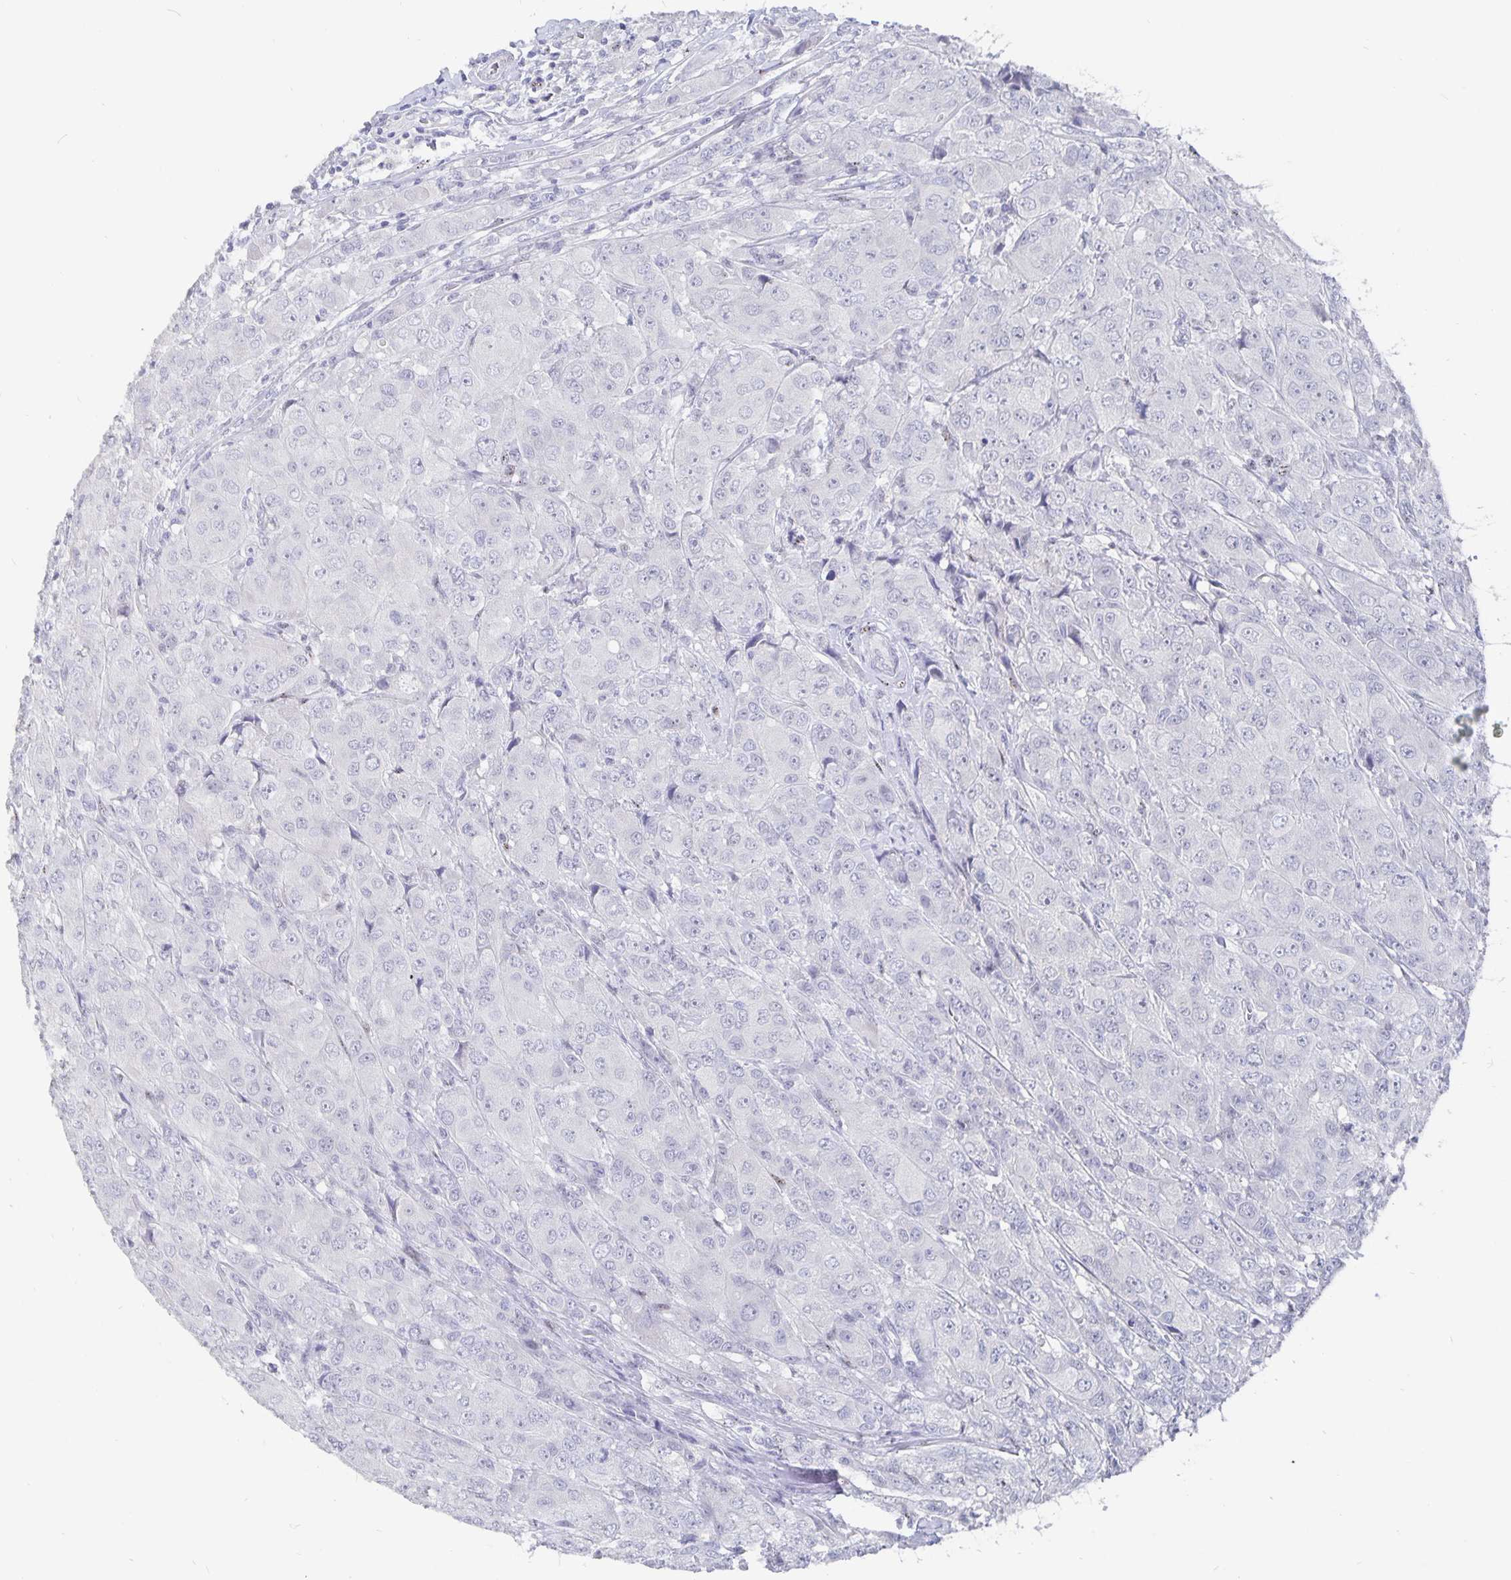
{"staining": {"intensity": "negative", "quantity": "none", "location": "none"}, "tissue": "breast cancer", "cell_type": "Tumor cells", "image_type": "cancer", "snomed": [{"axis": "morphology", "description": "Normal tissue, NOS"}, {"axis": "morphology", "description": "Duct carcinoma"}, {"axis": "topography", "description": "Breast"}], "caption": "Image shows no significant protein positivity in tumor cells of breast cancer. The staining is performed using DAB brown chromogen with nuclei counter-stained in using hematoxylin.", "gene": "SMOC1", "patient": {"sex": "female", "age": 43}}